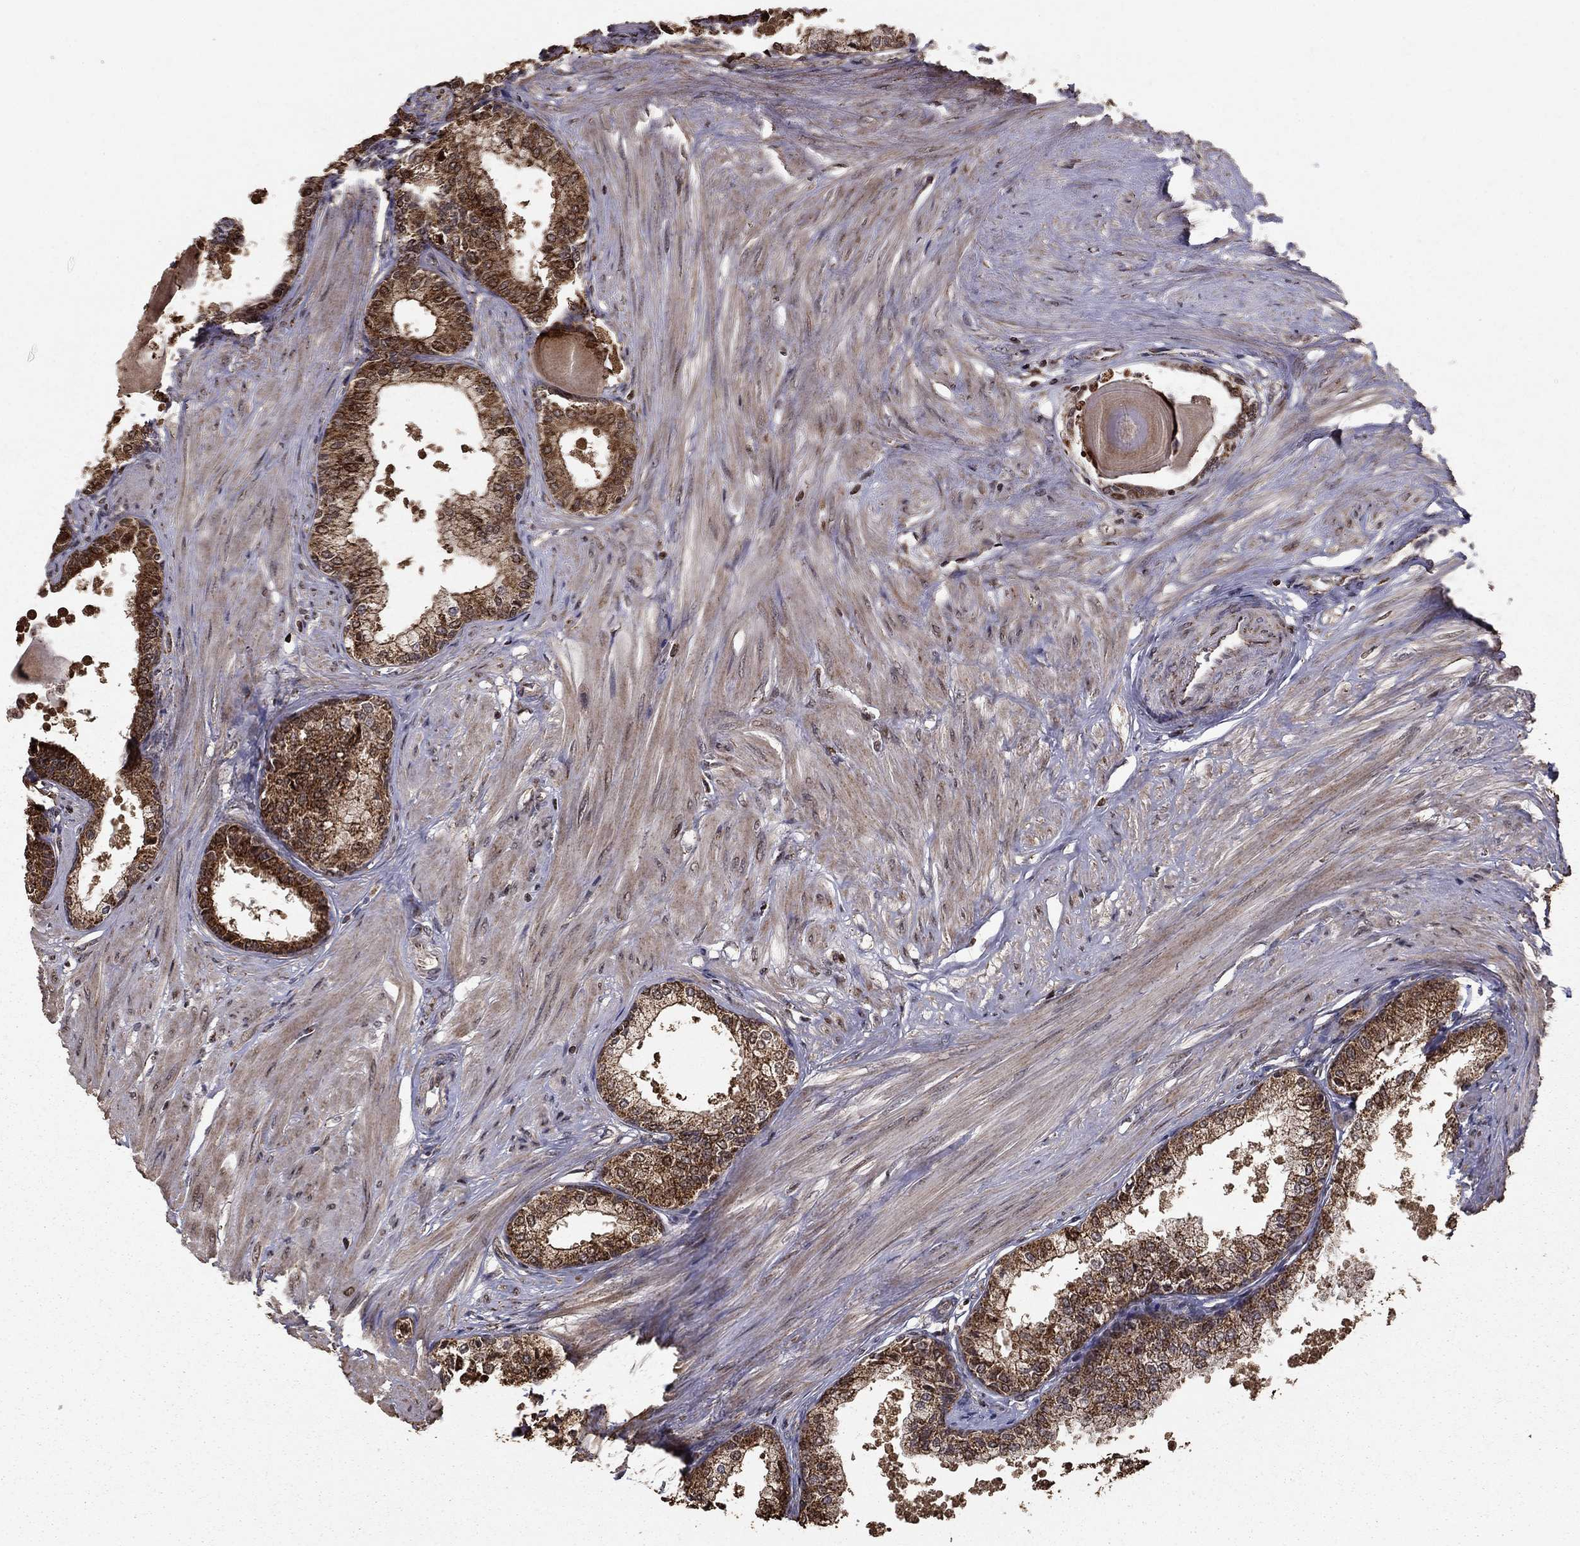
{"staining": {"intensity": "strong", "quantity": ">75%", "location": "cytoplasmic/membranous"}, "tissue": "prostate", "cell_type": "Glandular cells", "image_type": "normal", "snomed": [{"axis": "morphology", "description": "Normal tissue, NOS"}, {"axis": "topography", "description": "Prostate"}], "caption": "IHC staining of unremarkable prostate, which shows high levels of strong cytoplasmic/membranous staining in about >75% of glandular cells indicating strong cytoplasmic/membranous protein expression. The staining was performed using DAB (3,3'-diaminobenzidine) (brown) for protein detection and nuclei were counterstained in hematoxylin (blue).", "gene": "ACOT13", "patient": {"sex": "male", "age": 63}}